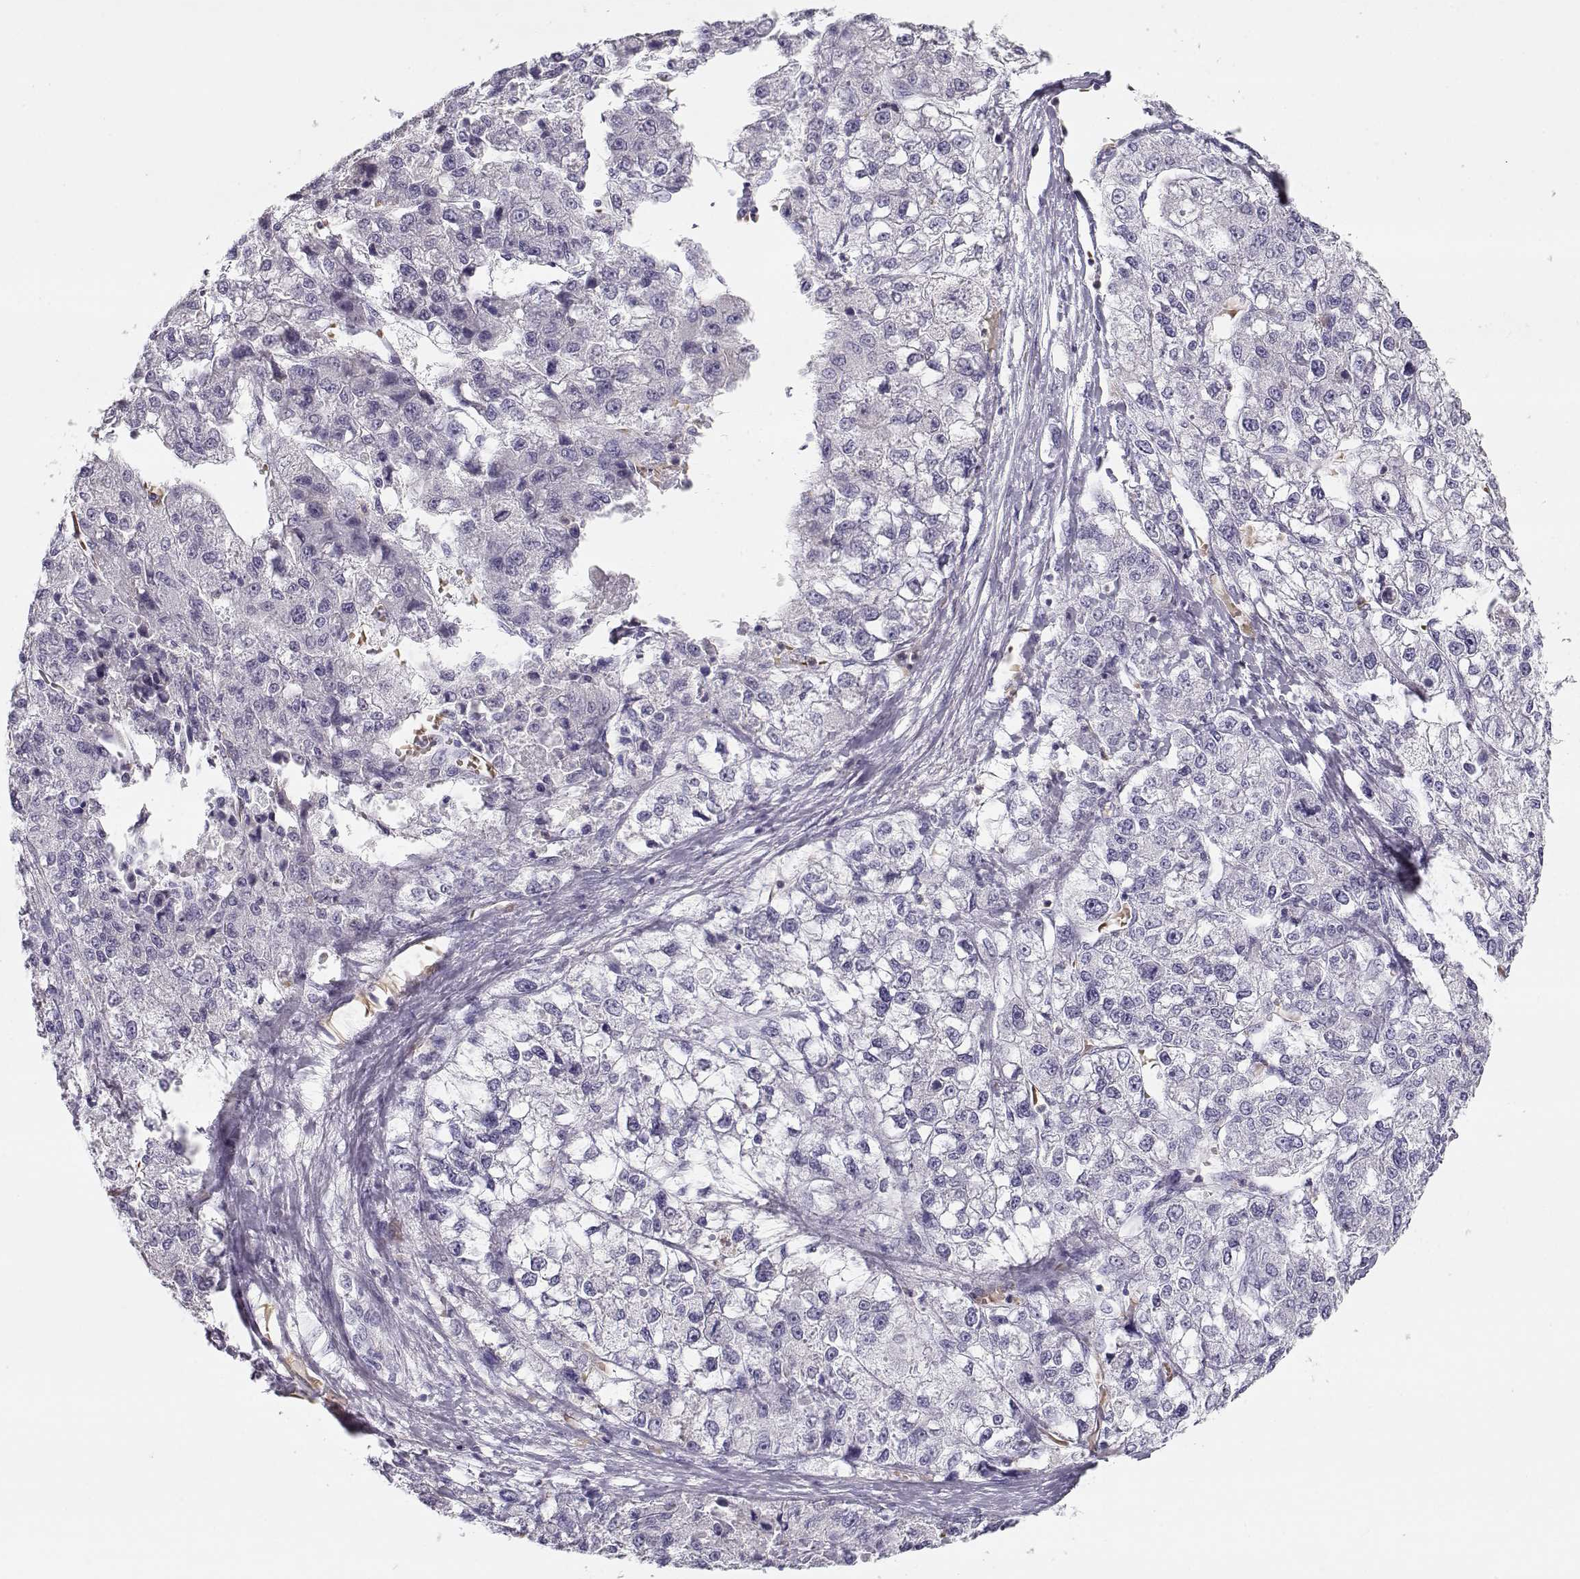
{"staining": {"intensity": "negative", "quantity": "none", "location": "none"}, "tissue": "liver cancer", "cell_type": "Tumor cells", "image_type": "cancer", "snomed": [{"axis": "morphology", "description": "Carcinoma, Hepatocellular, NOS"}, {"axis": "topography", "description": "Liver"}], "caption": "Liver hepatocellular carcinoma stained for a protein using immunohistochemistry (IHC) shows no staining tumor cells.", "gene": "MYO1A", "patient": {"sex": "male", "age": 56}}